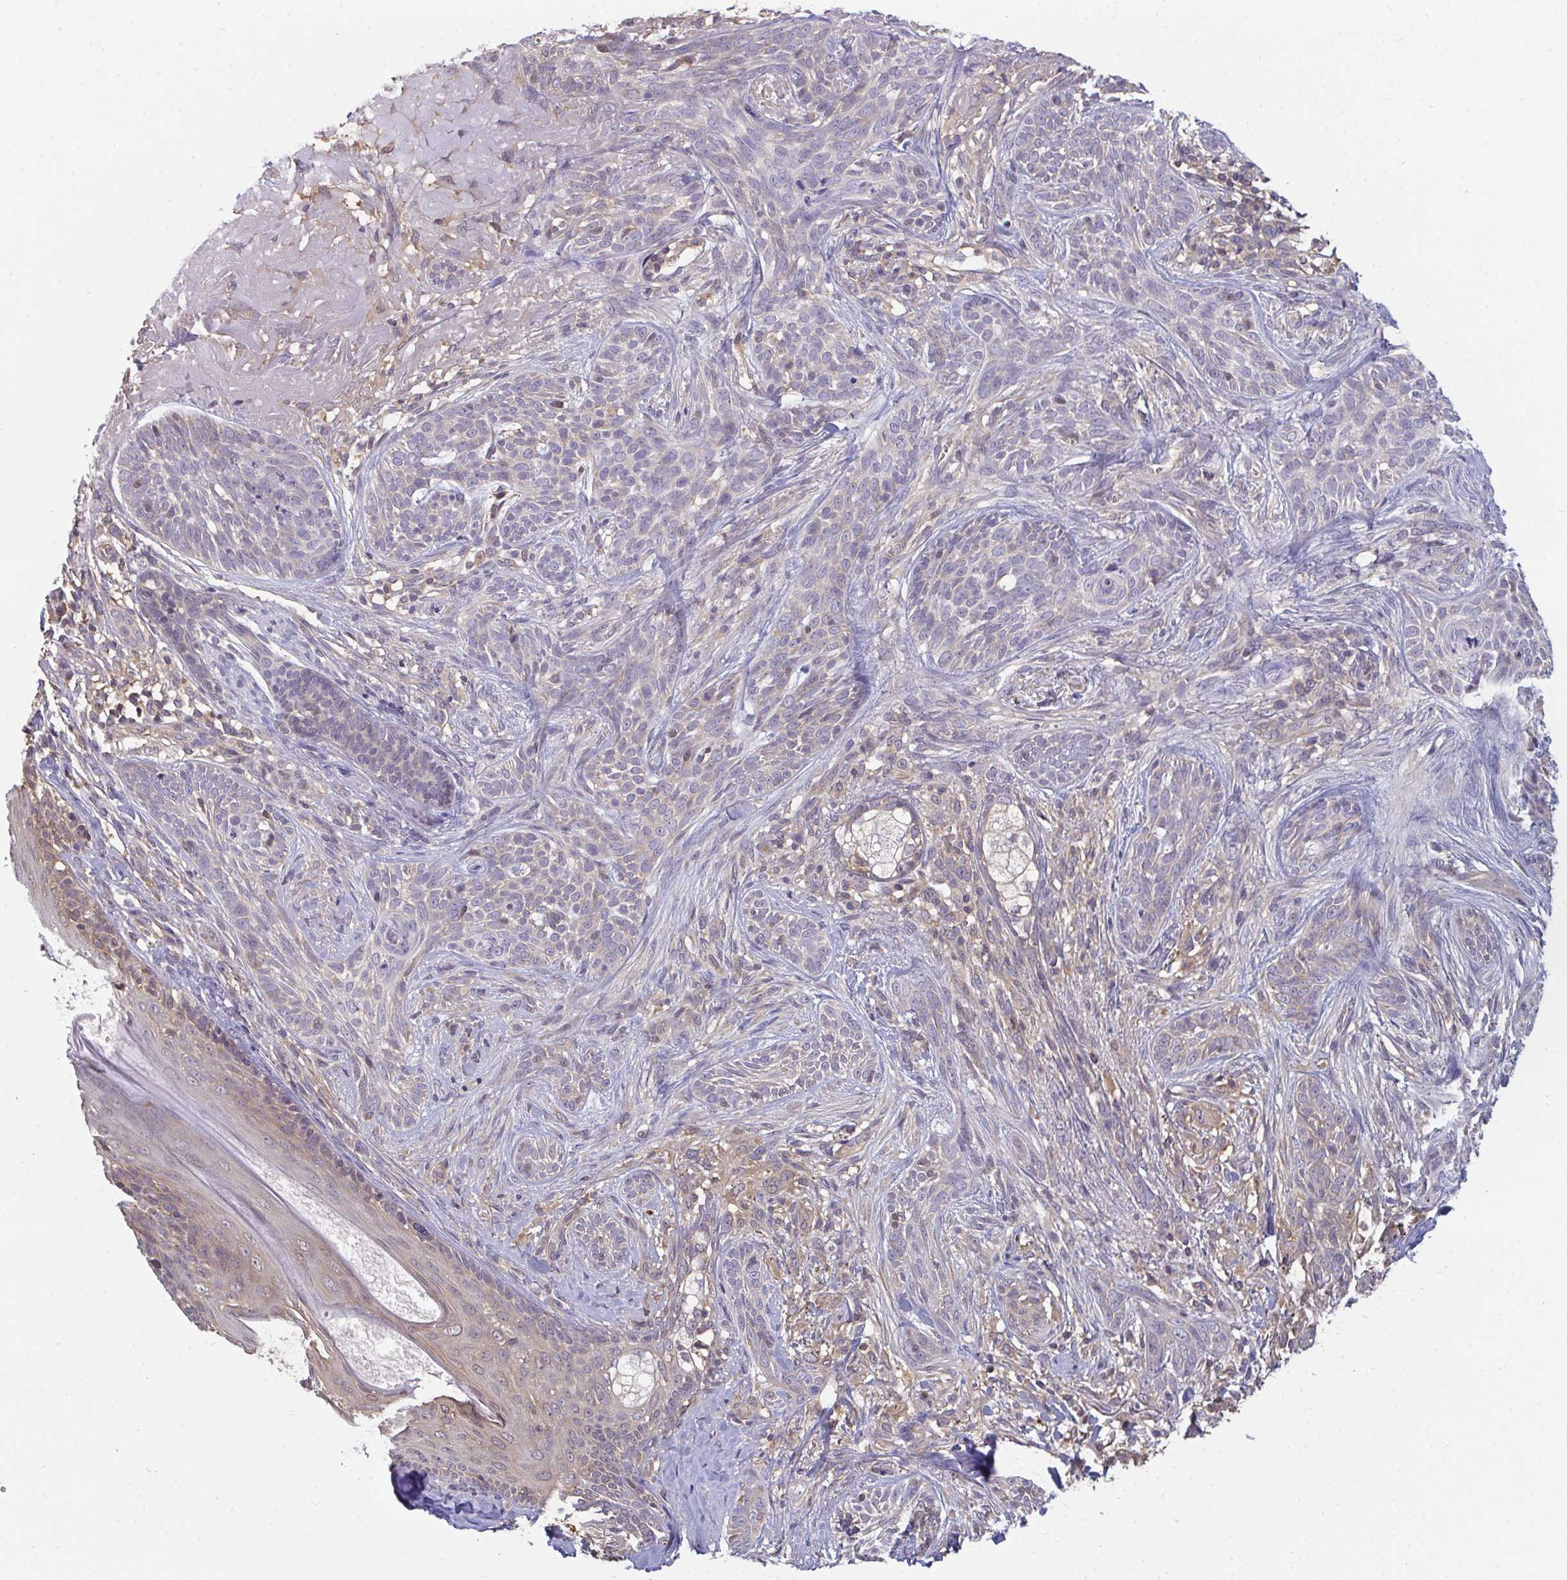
{"staining": {"intensity": "negative", "quantity": "none", "location": "none"}, "tissue": "skin cancer", "cell_type": "Tumor cells", "image_type": "cancer", "snomed": [{"axis": "morphology", "description": "Basal cell carcinoma"}, {"axis": "topography", "description": "Skin"}], "caption": "Histopathology image shows no significant protein staining in tumor cells of skin cancer (basal cell carcinoma).", "gene": "TTC9C", "patient": {"sex": "male", "age": 75}}